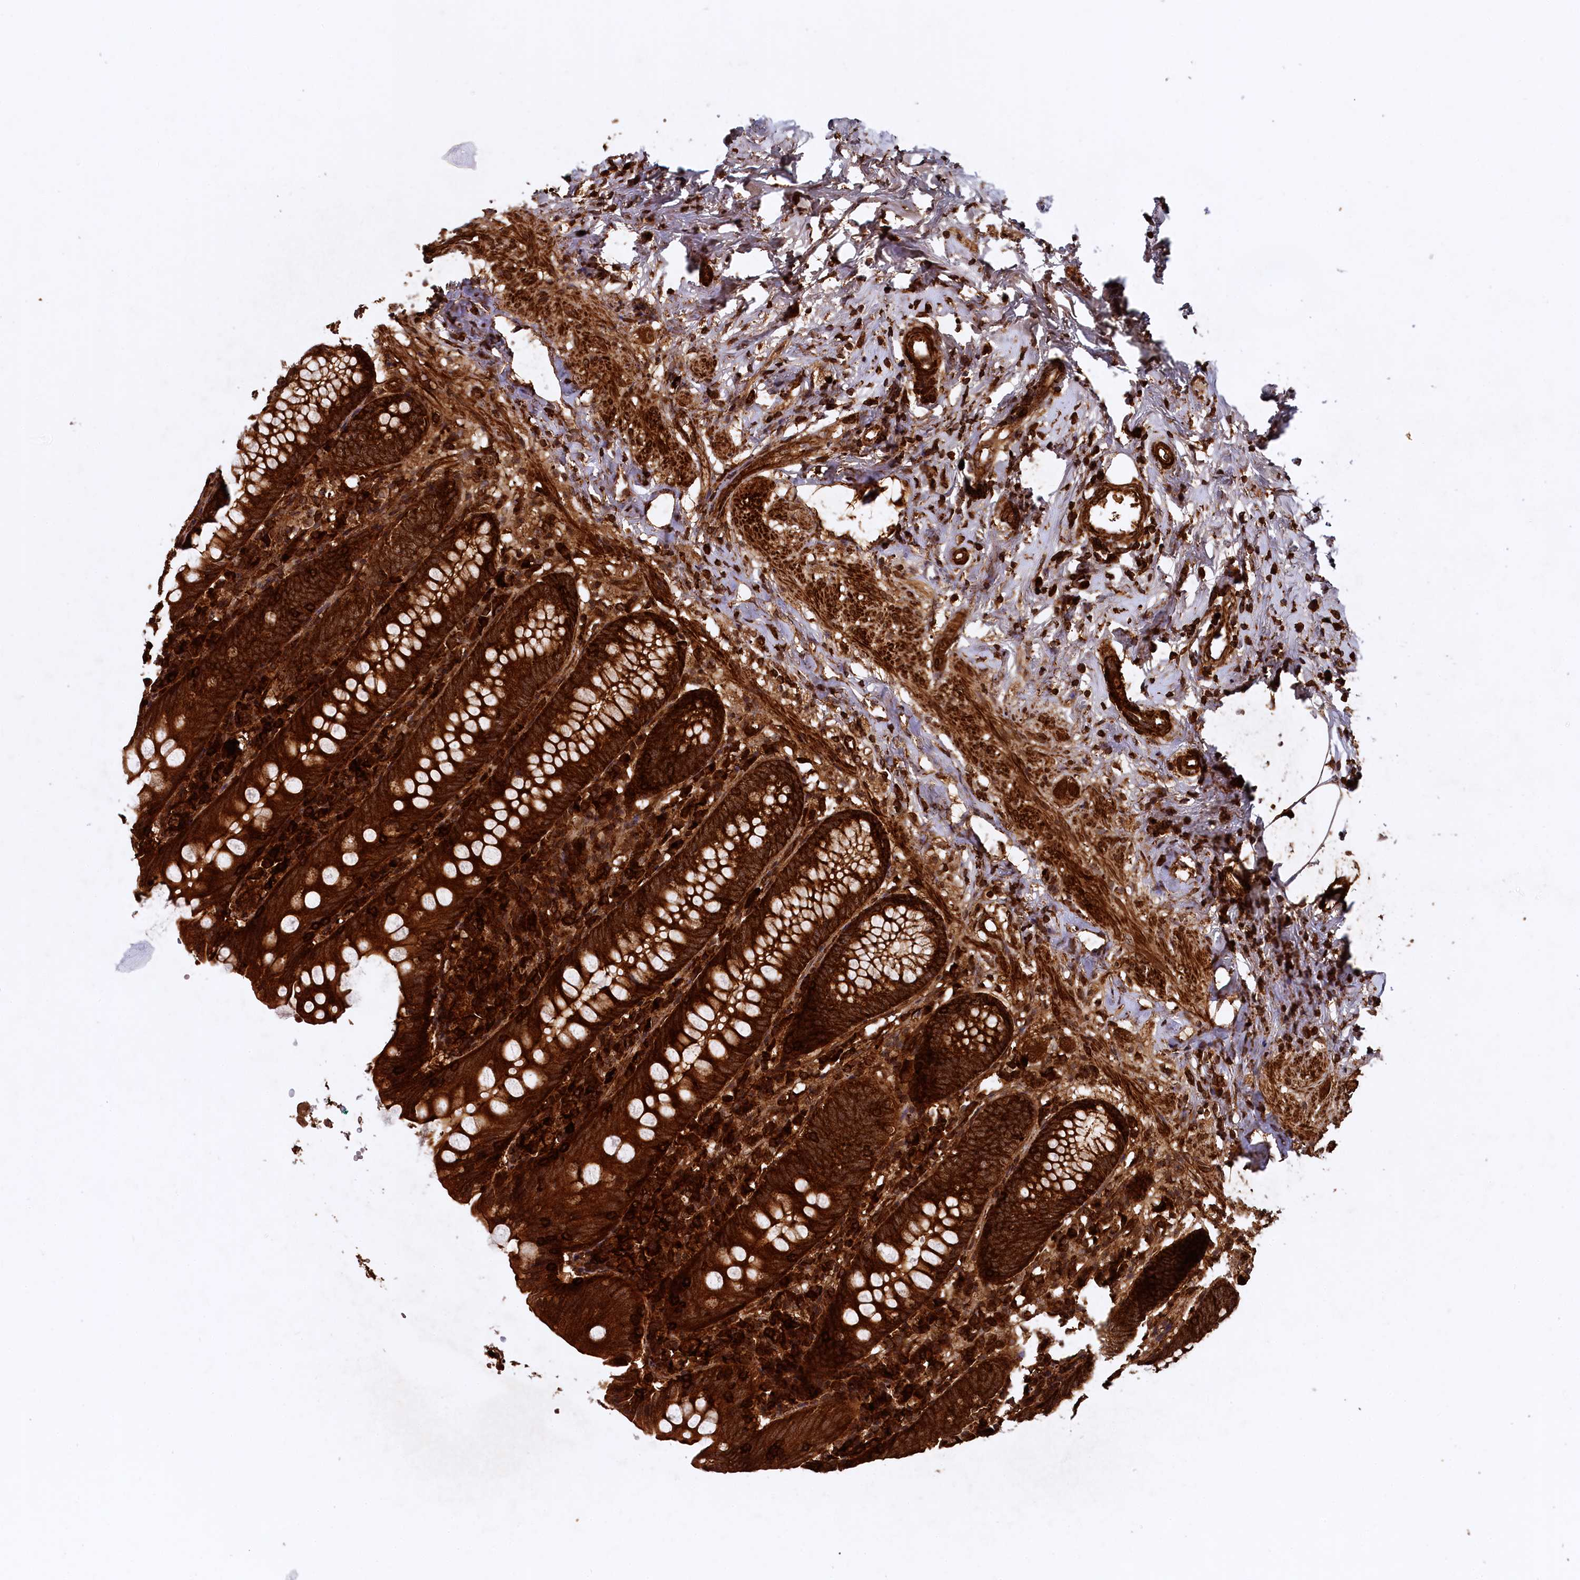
{"staining": {"intensity": "strong", "quantity": ">75%", "location": "cytoplasmic/membranous"}, "tissue": "appendix", "cell_type": "Glandular cells", "image_type": "normal", "snomed": [{"axis": "morphology", "description": "Normal tissue, NOS"}, {"axis": "topography", "description": "Appendix"}], "caption": "Immunohistochemistry (IHC) of unremarkable appendix reveals high levels of strong cytoplasmic/membranous positivity in approximately >75% of glandular cells.", "gene": "STUB1", "patient": {"sex": "female", "age": 54}}